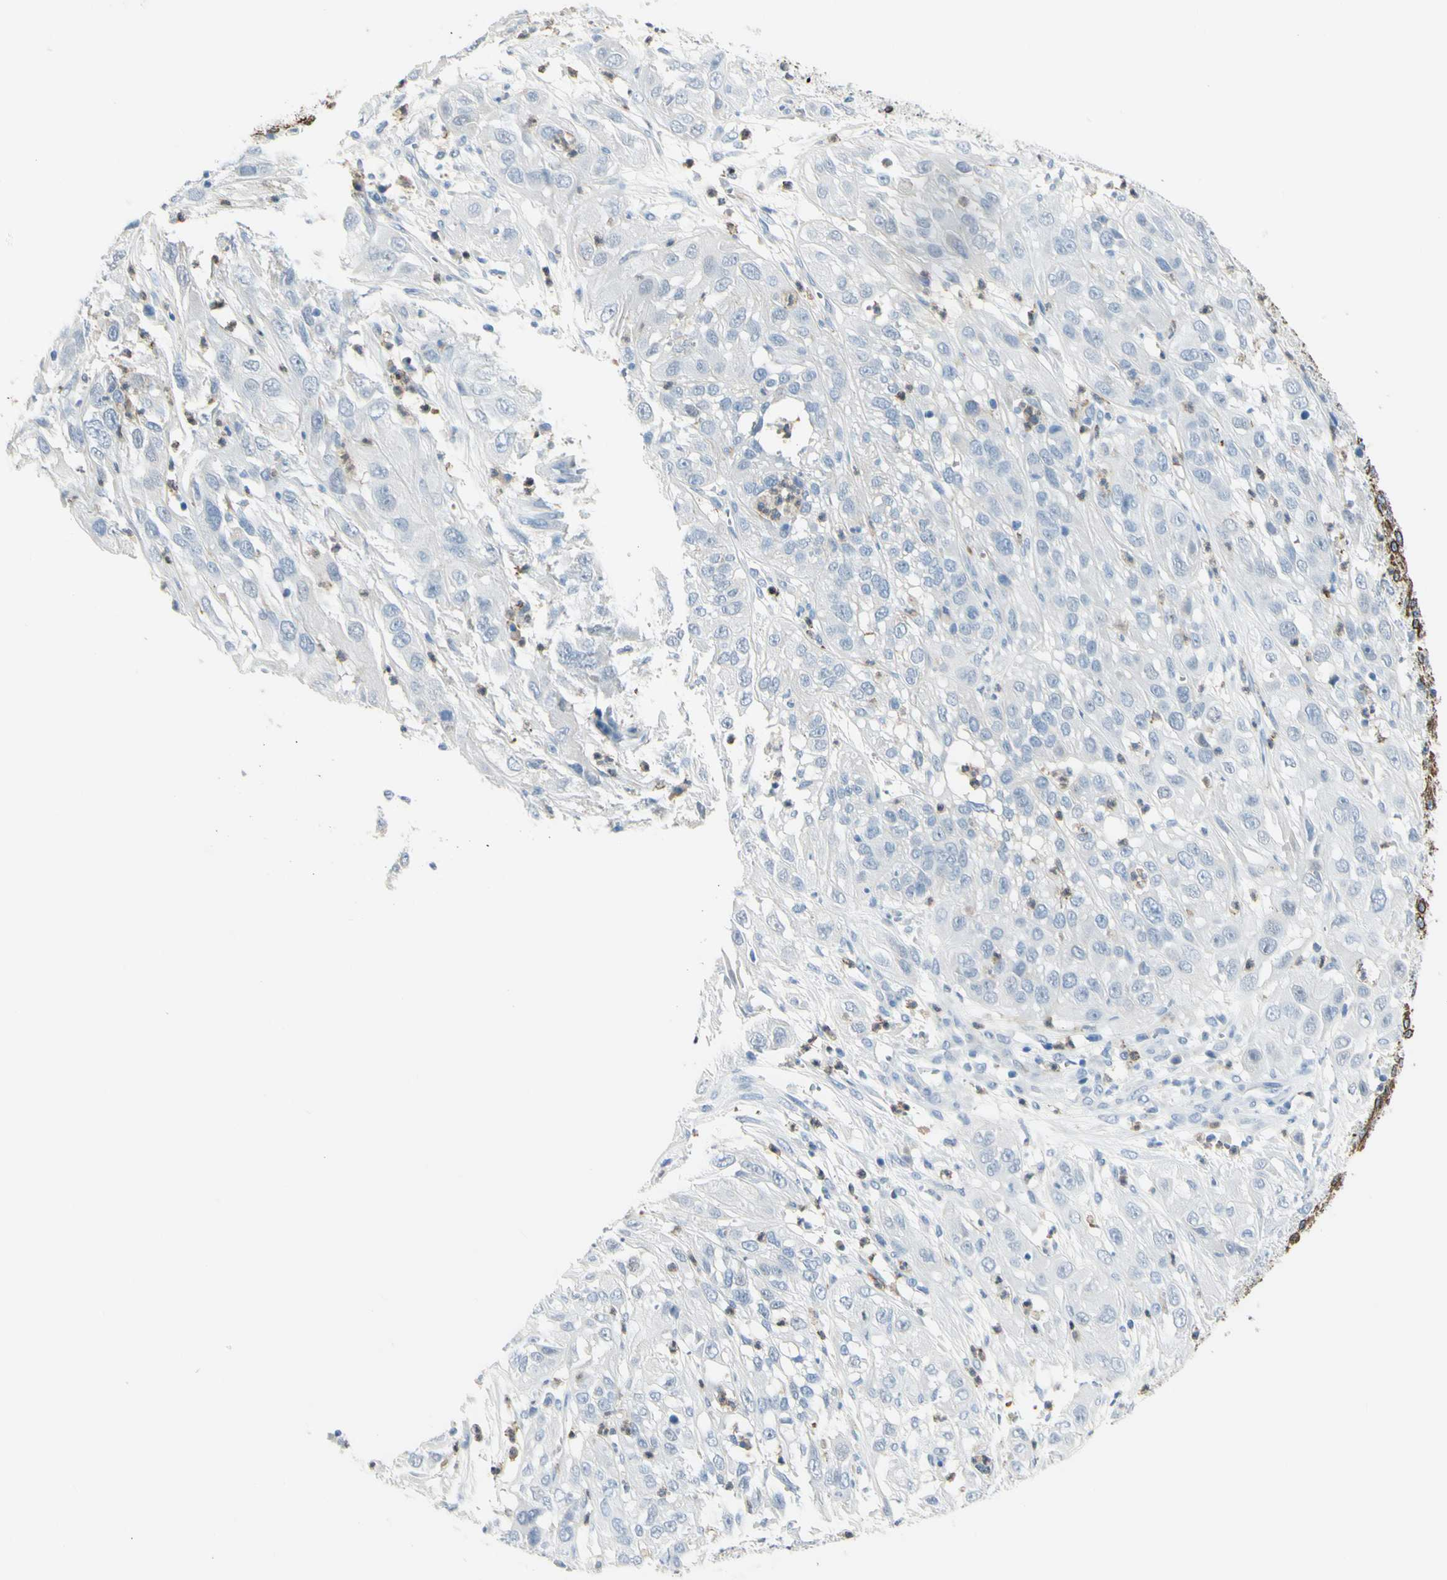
{"staining": {"intensity": "negative", "quantity": "none", "location": "none"}, "tissue": "cervical cancer", "cell_type": "Tumor cells", "image_type": "cancer", "snomed": [{"axis": "morphology", "description": "Squamous cell carcinoma, NOS"}, {"axis": "topography", "description": "Cervix"}], "caption": "Immunohistochemical staining of cervical cancer exhibits no significant staining in tumor cells.", "gene": "ZNF557", "patient": {"sex": "female", "age": 32}}